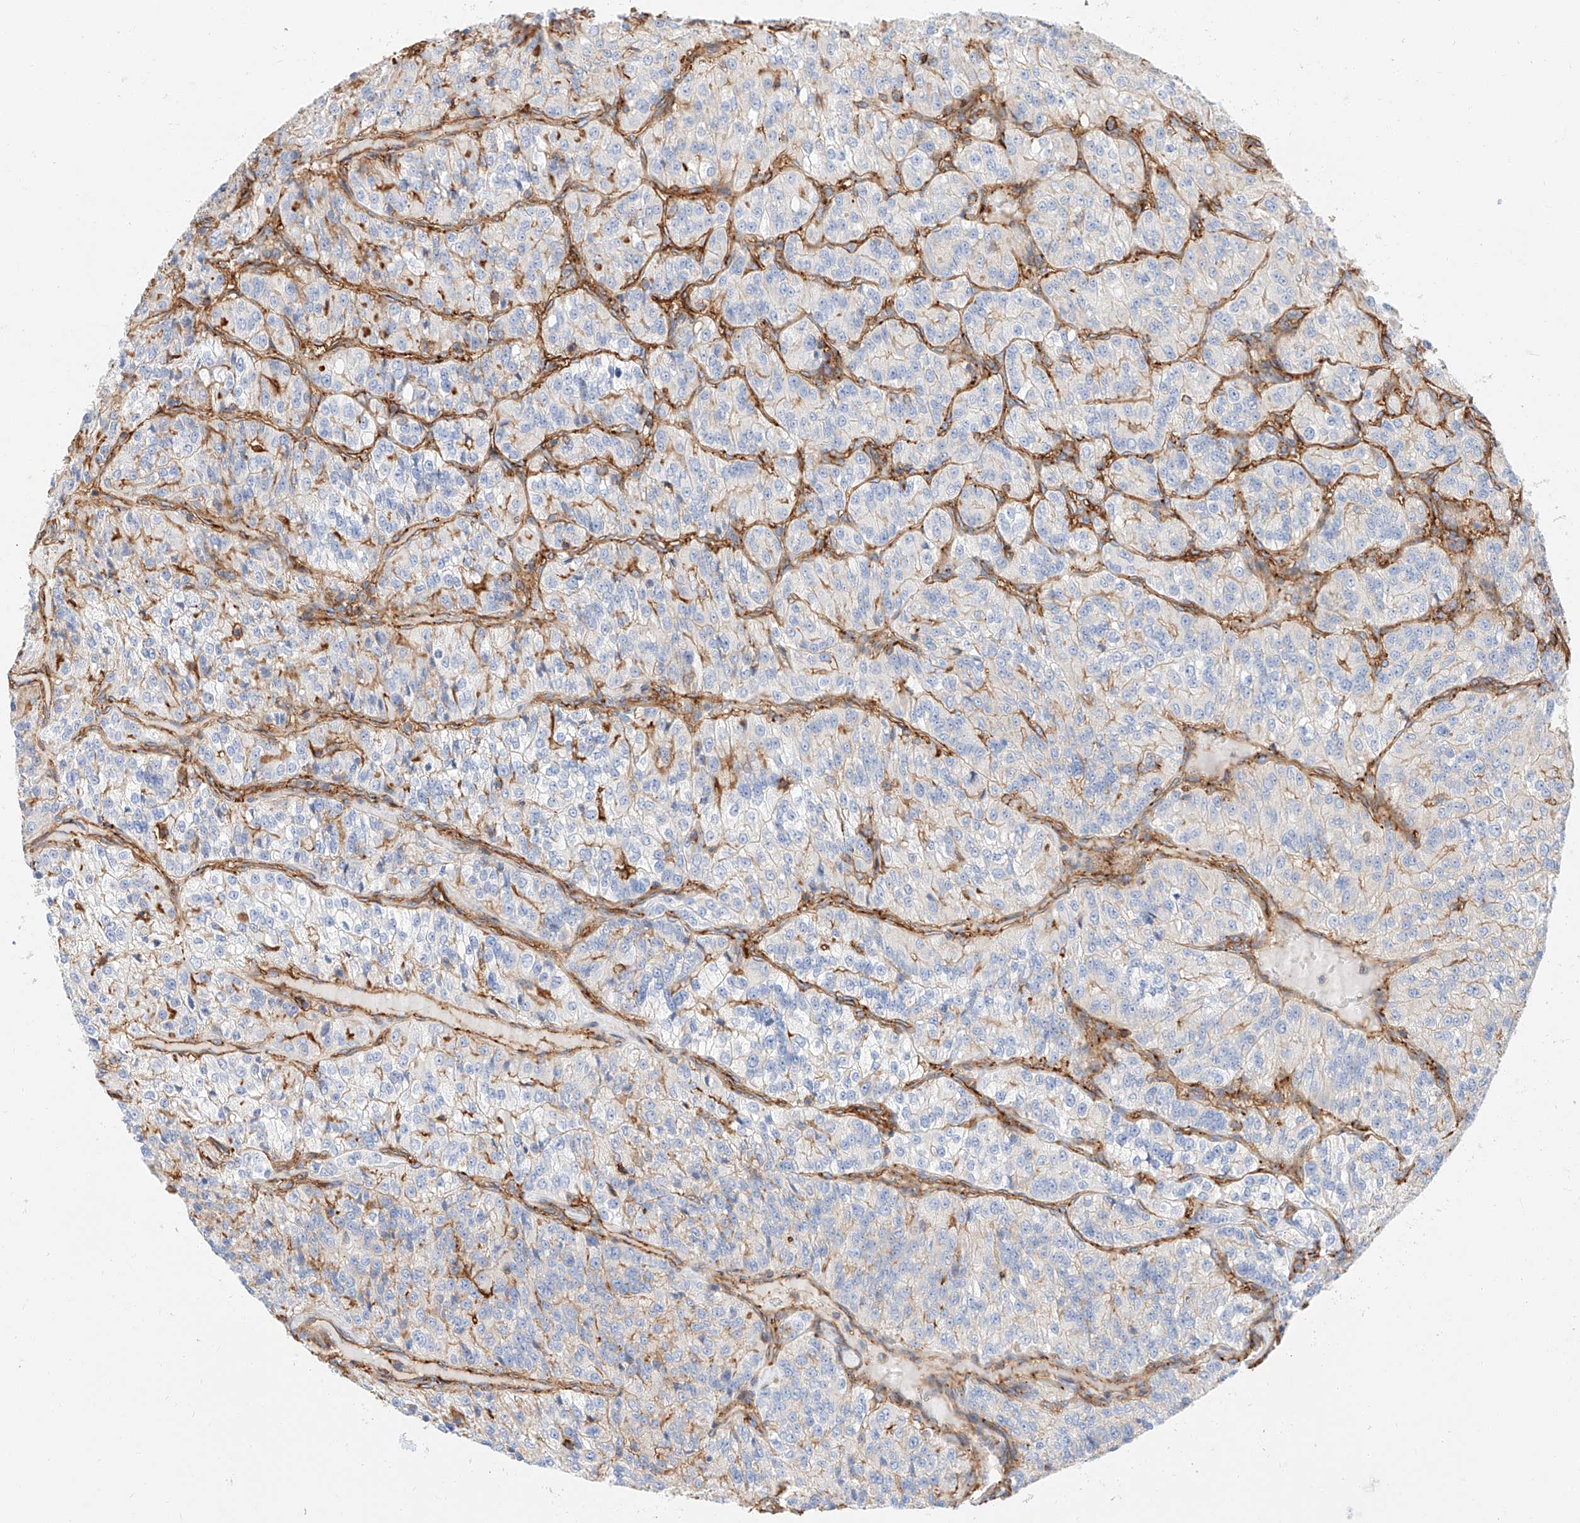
{"staining": {"intensity": "negative", "quantity": "none", "location": "none"}, "tissue": "renal cancer", "cell_type": "Tumor cells", "image_type": "cancer", "snomed": [{"axis": "morphology", "description": "Adenocarcinoma, NOS"}, {"axis": "topography", "description": "Kidney"}], "caption": "Tumor cells are negative for brown protein staining in renal cancer. (Immunohistochemistry, brightfield microscopy, high magnification).", "gene": "HAUS4", "patient": {"sex": "female", "age": 63}}